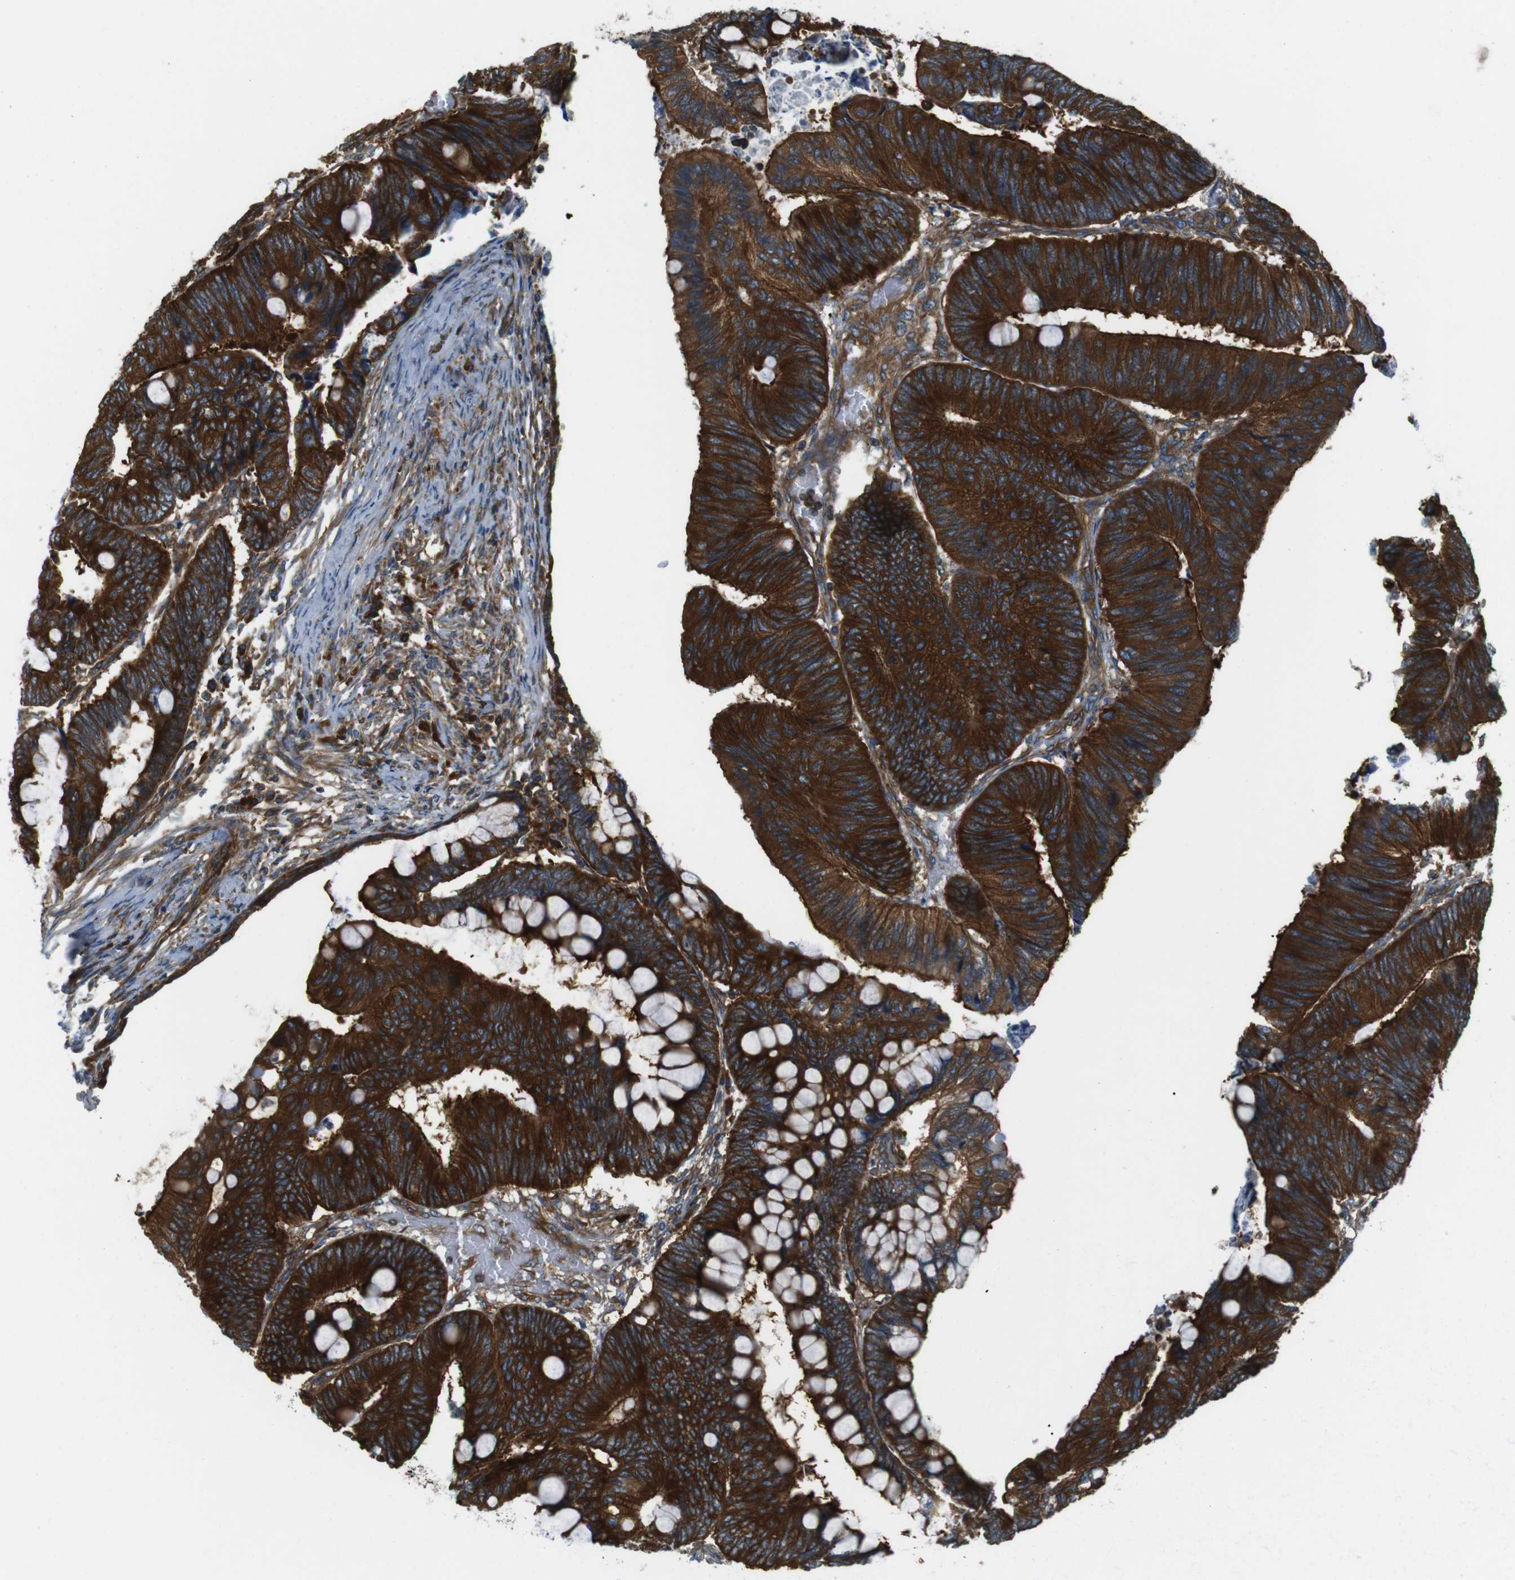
{"staining": {"intensity": "strong", "quantity": ">75%", "location": "cytoplasmic/membranous"}, "tissue": "colorectal cancer", "cell_type": "Tumor cells", "image_type": "cancer", "snomed": [{"axis": "morphology", "description": "Normal tissue, NOS"}, {"axis": "morphology", "description": "Adenocarcinoma, NOS"}, {"axis": "topography", "description": "Rectum"}, {"axis": "topography", "description": "Peripheral nerve tissue"}], "caption": "Immunohistochemistry photomicrograph of neoplastic tissue: human colorectal cancer (adenocarcinoma) stained using immunohistochemistry shows high levels of strong protein expression localized specifically in the cytoplasmic/membranous of tumor cells, appearing as a cytoplasmic/membranous brown color.", "gene": "TSC1", "patient": {"sex": "male", "age": 92}}